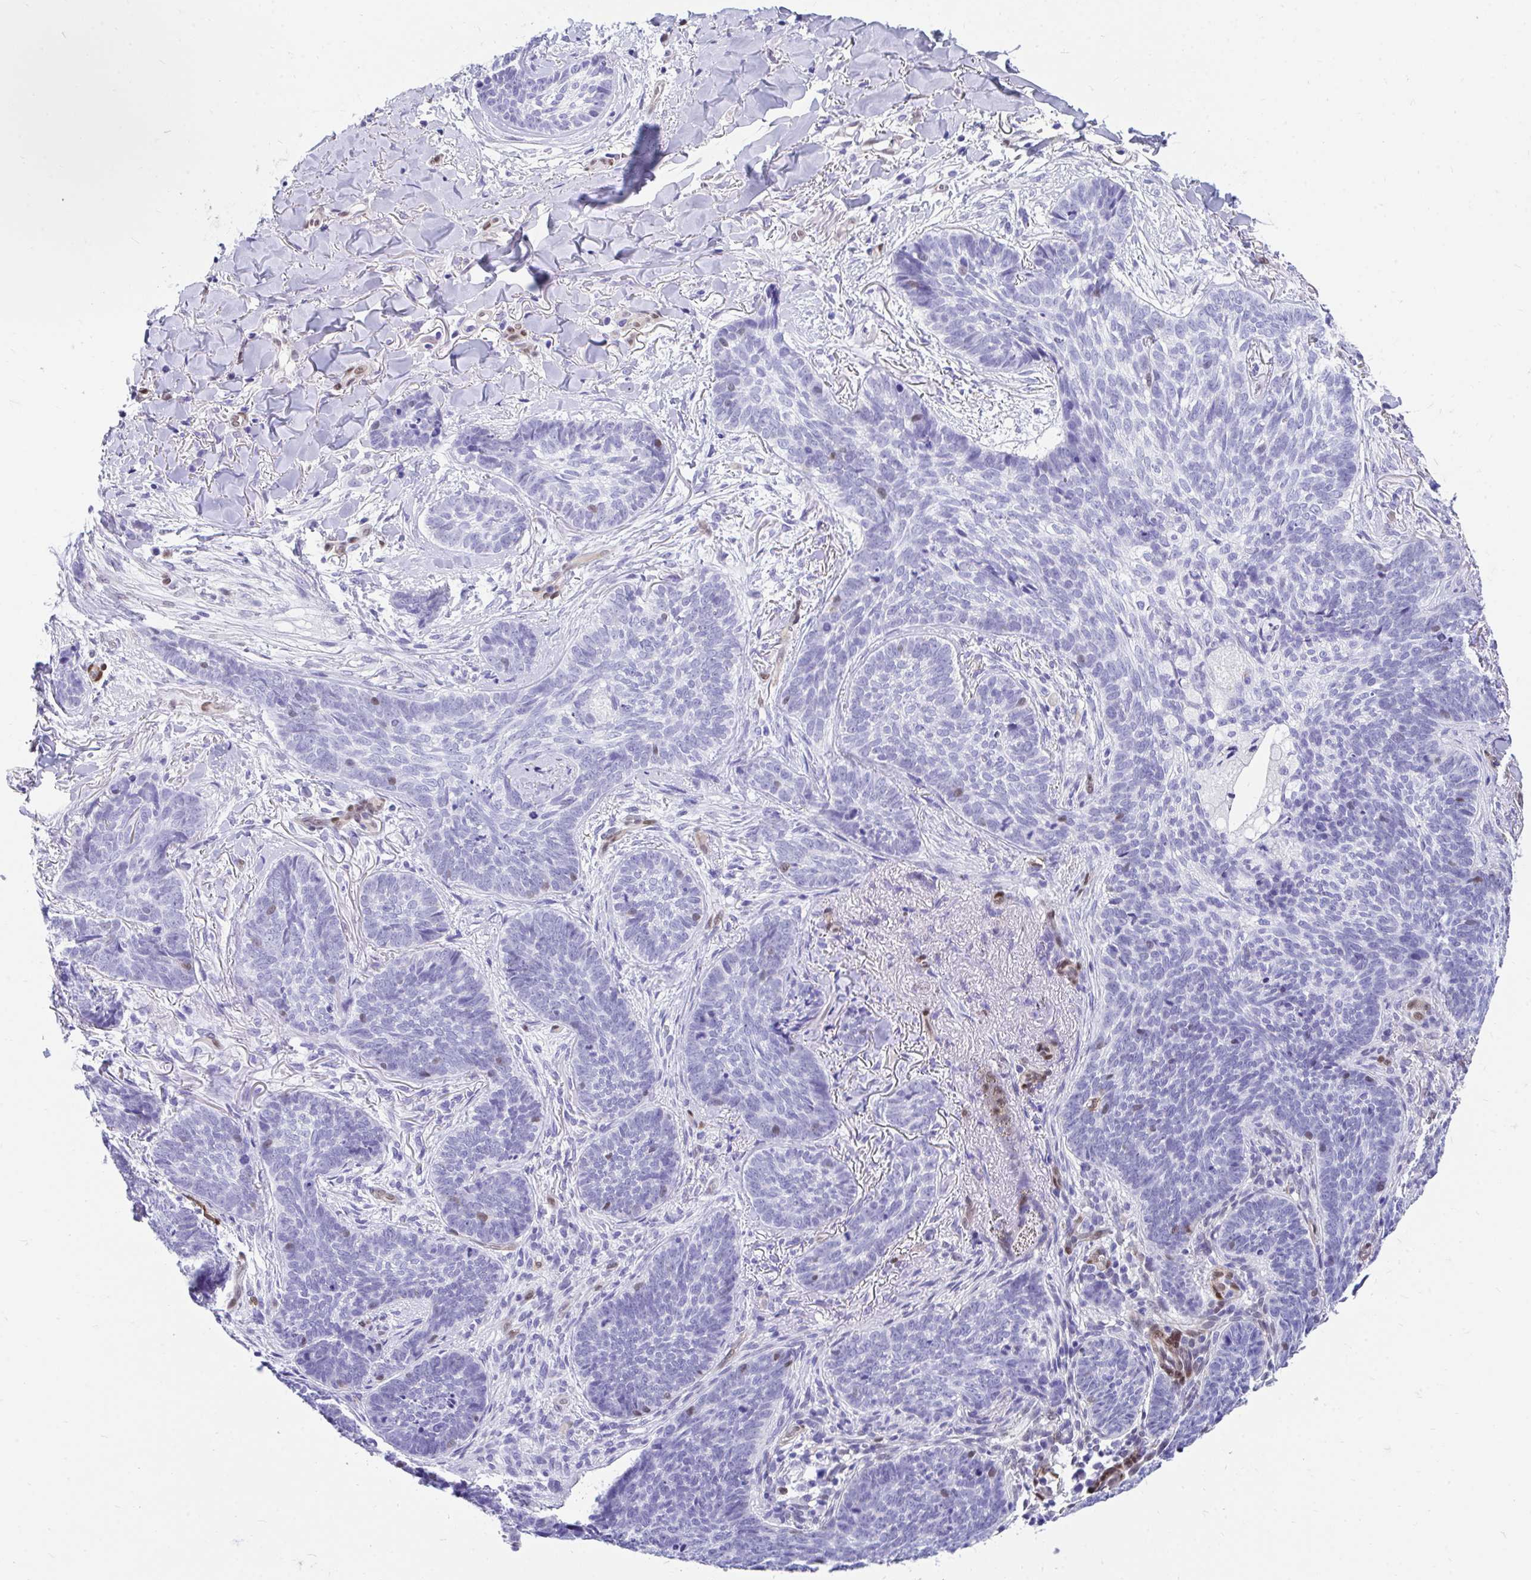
{"staining": {"intensity": "negative", "quantity": "none", "location": "none"}, "tissue": "skin cancer", "cell_type": "Tumor cells", "image_type": "cancer", "snomed": [{"axis": "morphology", "description": "Basal cell carcinoma"}, {"axis": "topography", "description": "Skin"}, {"axis": "topography", "description": "Skin of face"}], "caption": "Tumor cells are negative for brown protein staining in basal cell carcinoma (skin). The staining was performed using DAB to visualize the protein expression in brown, while the nuclei were stained in blue with hematoxylin (Magnification: 20x).", "gene": "RBPMS", "patient": {"sex": "male", "age": 88}}